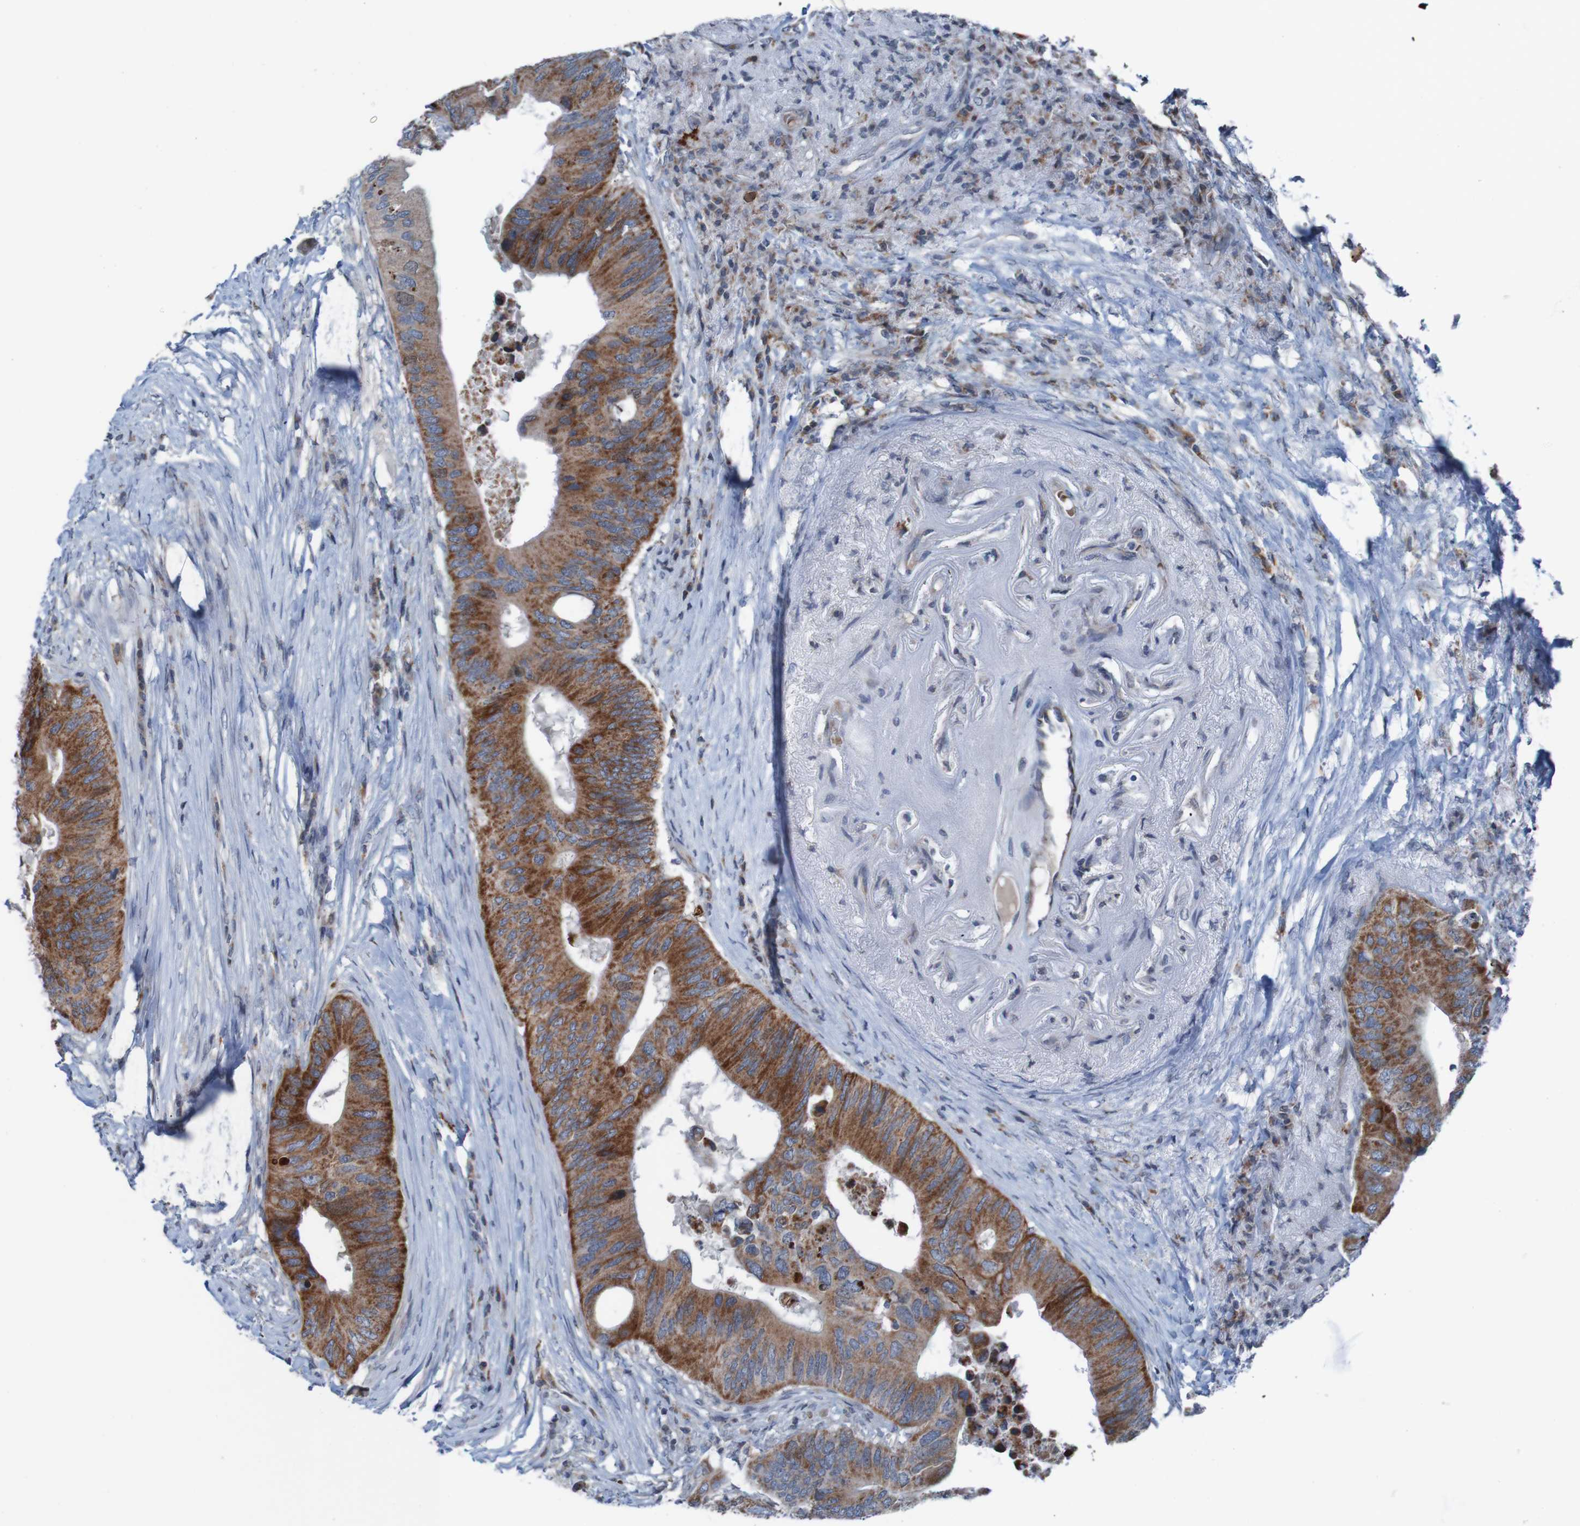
{"staining": {"intensity": "strong", "quantity": ">75%", "location": "cytoplasmic/membranous"}, "tissue": "colorectal cancer", "cell_type": "Tumor cells", "image_type": "cancer", "snomed": [{"axis": "morphology", "description": "Adenocarcinoma, NOS"}, {"axis": "topography", "description": "Colon"}], "caption": "Brown immunohistochemical staining in human colorectal cancer (adenocarcinoma) demonstrates strong cytoplasmic/membranous positivity in approximately >75% of tumor cells.", "gene": "UNG", "patient": {"sex": "male", "age": 71}}